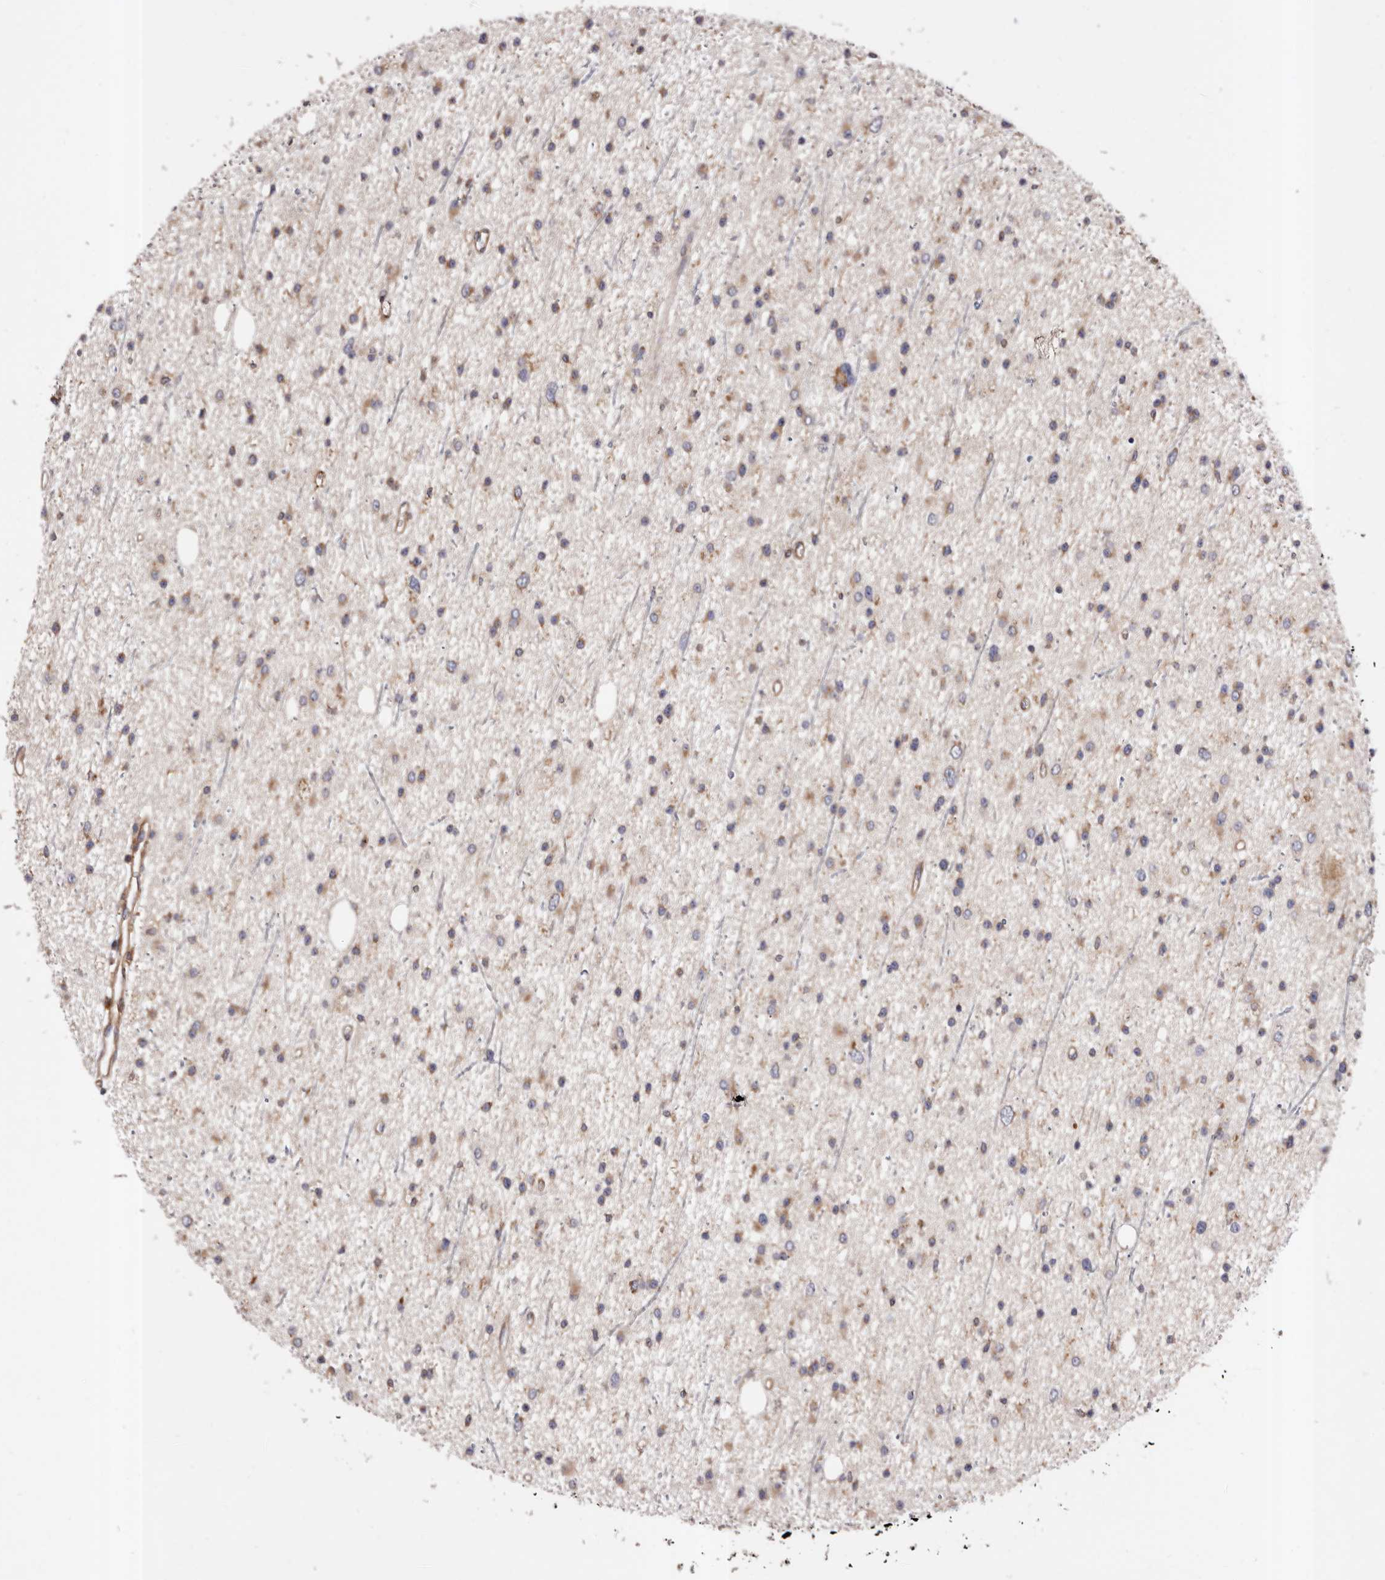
{"staining": {"intensity": "negative", "quantity": "none", "location": "none"}, "tissue": "glioma", "cell_type": "Tumor cells", "image_type": "cancer", "snomed": [{"axis": "morphology", "description": "Glioma, malignant, Low grade"}, {"axis": "topography", "description": "Cerebral cortex"}], "caption": "An immunohistochemistry (IHC) histopathology image of malignant glioma (low-grade) is shown. There is no staining in tumor cells of malignant glioma (low-grade).", "gene": "COQ8B", "patient": {"sex": "female", "age": 39}}